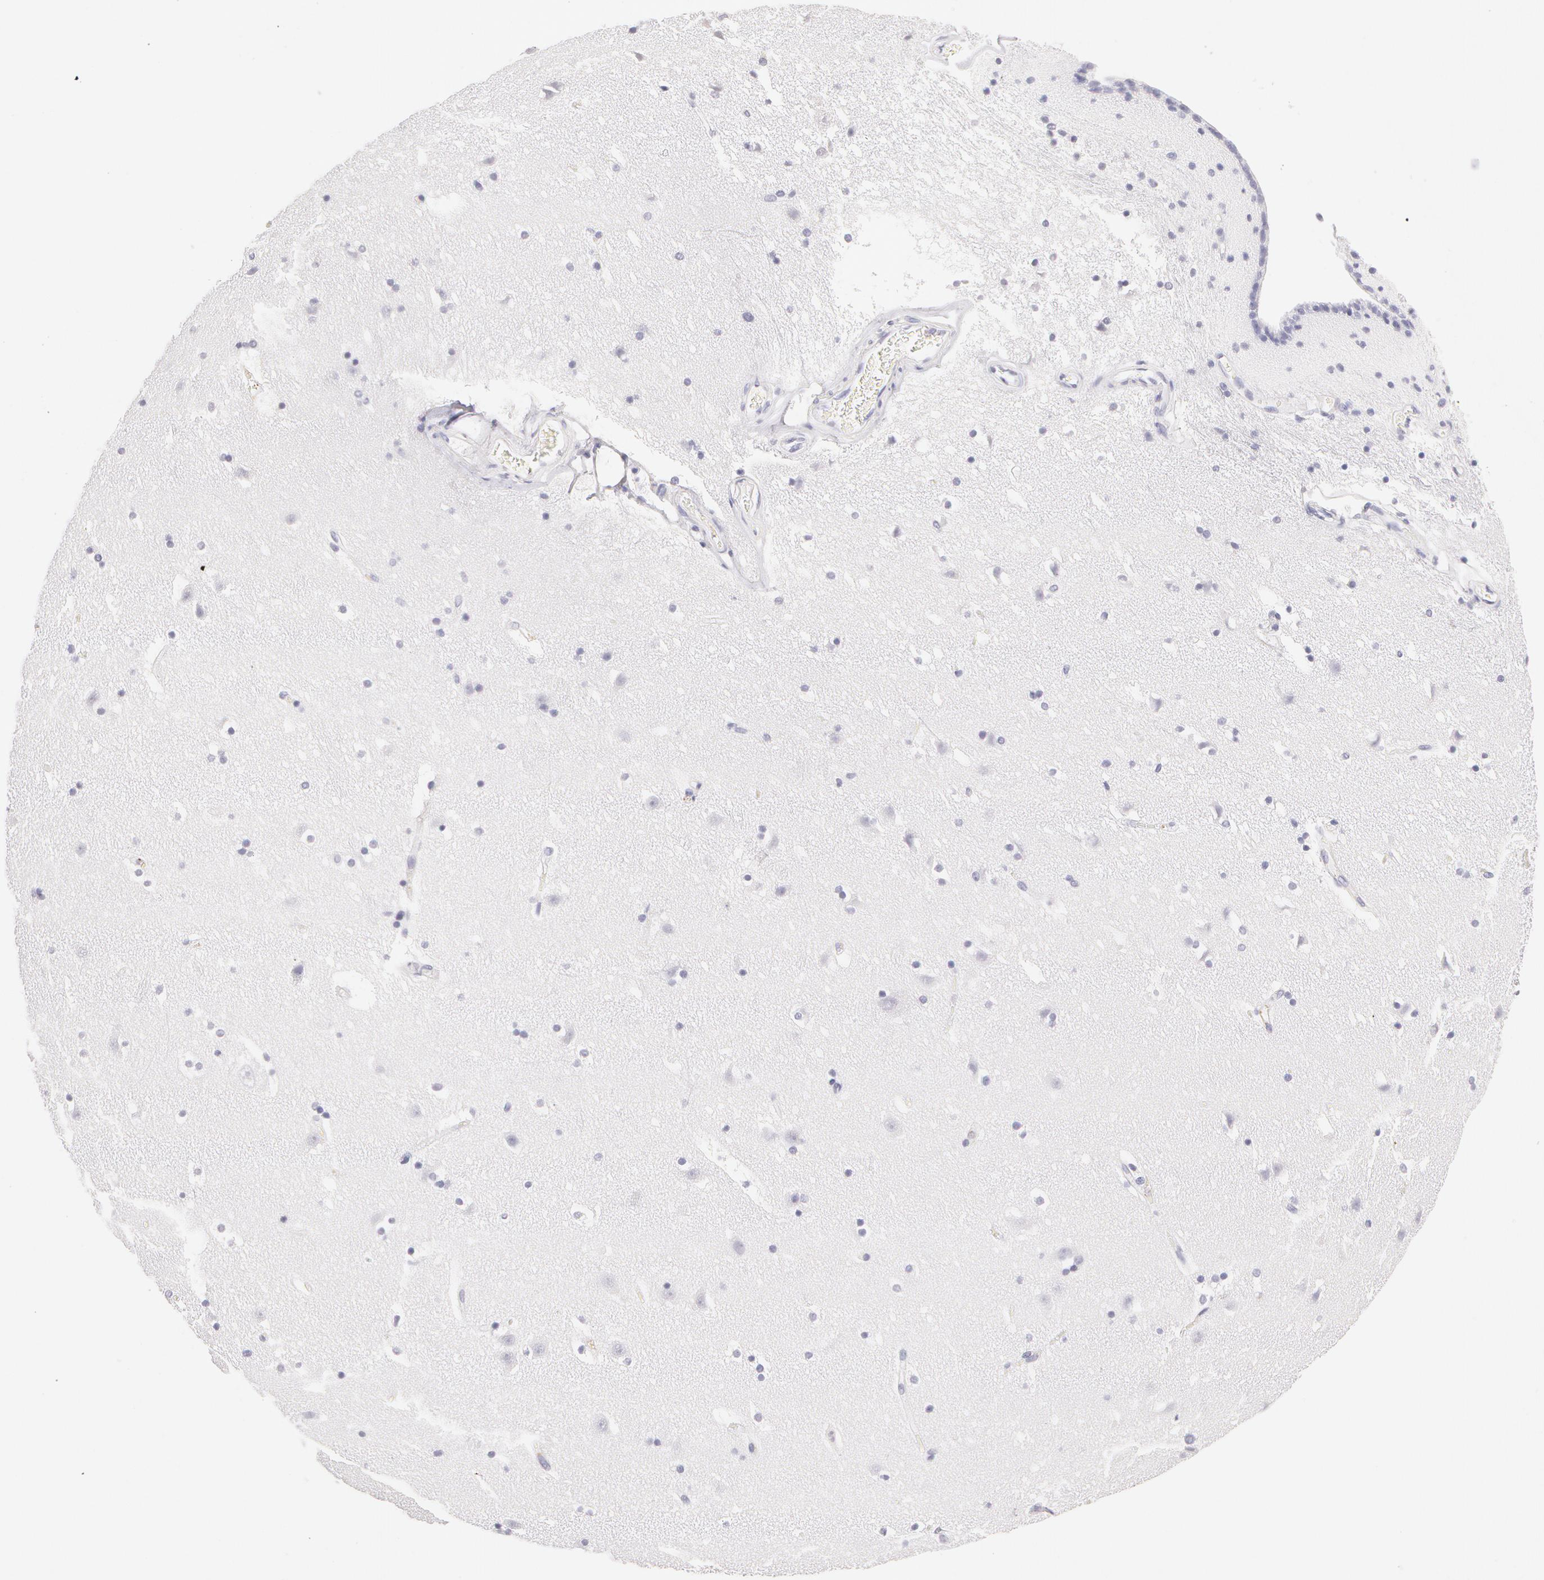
{"staining": {"intensity": "negative", "quantity": "none", "location": "none"}, "tissue": "caudate", "cell_type": "Glial cells", "image_type": "normal", "snomed": [{"axis": "morphology", "description": "Normal tissue, NOS"}, {"axis": "topography", "description": "Lateral ventricle wall"}], "caption": "Histopathology image shows no protein positivity in glial cells of unremarkable caudate.", "gene": "AHSG", "patient": {"sex": "male", "age": 45}}